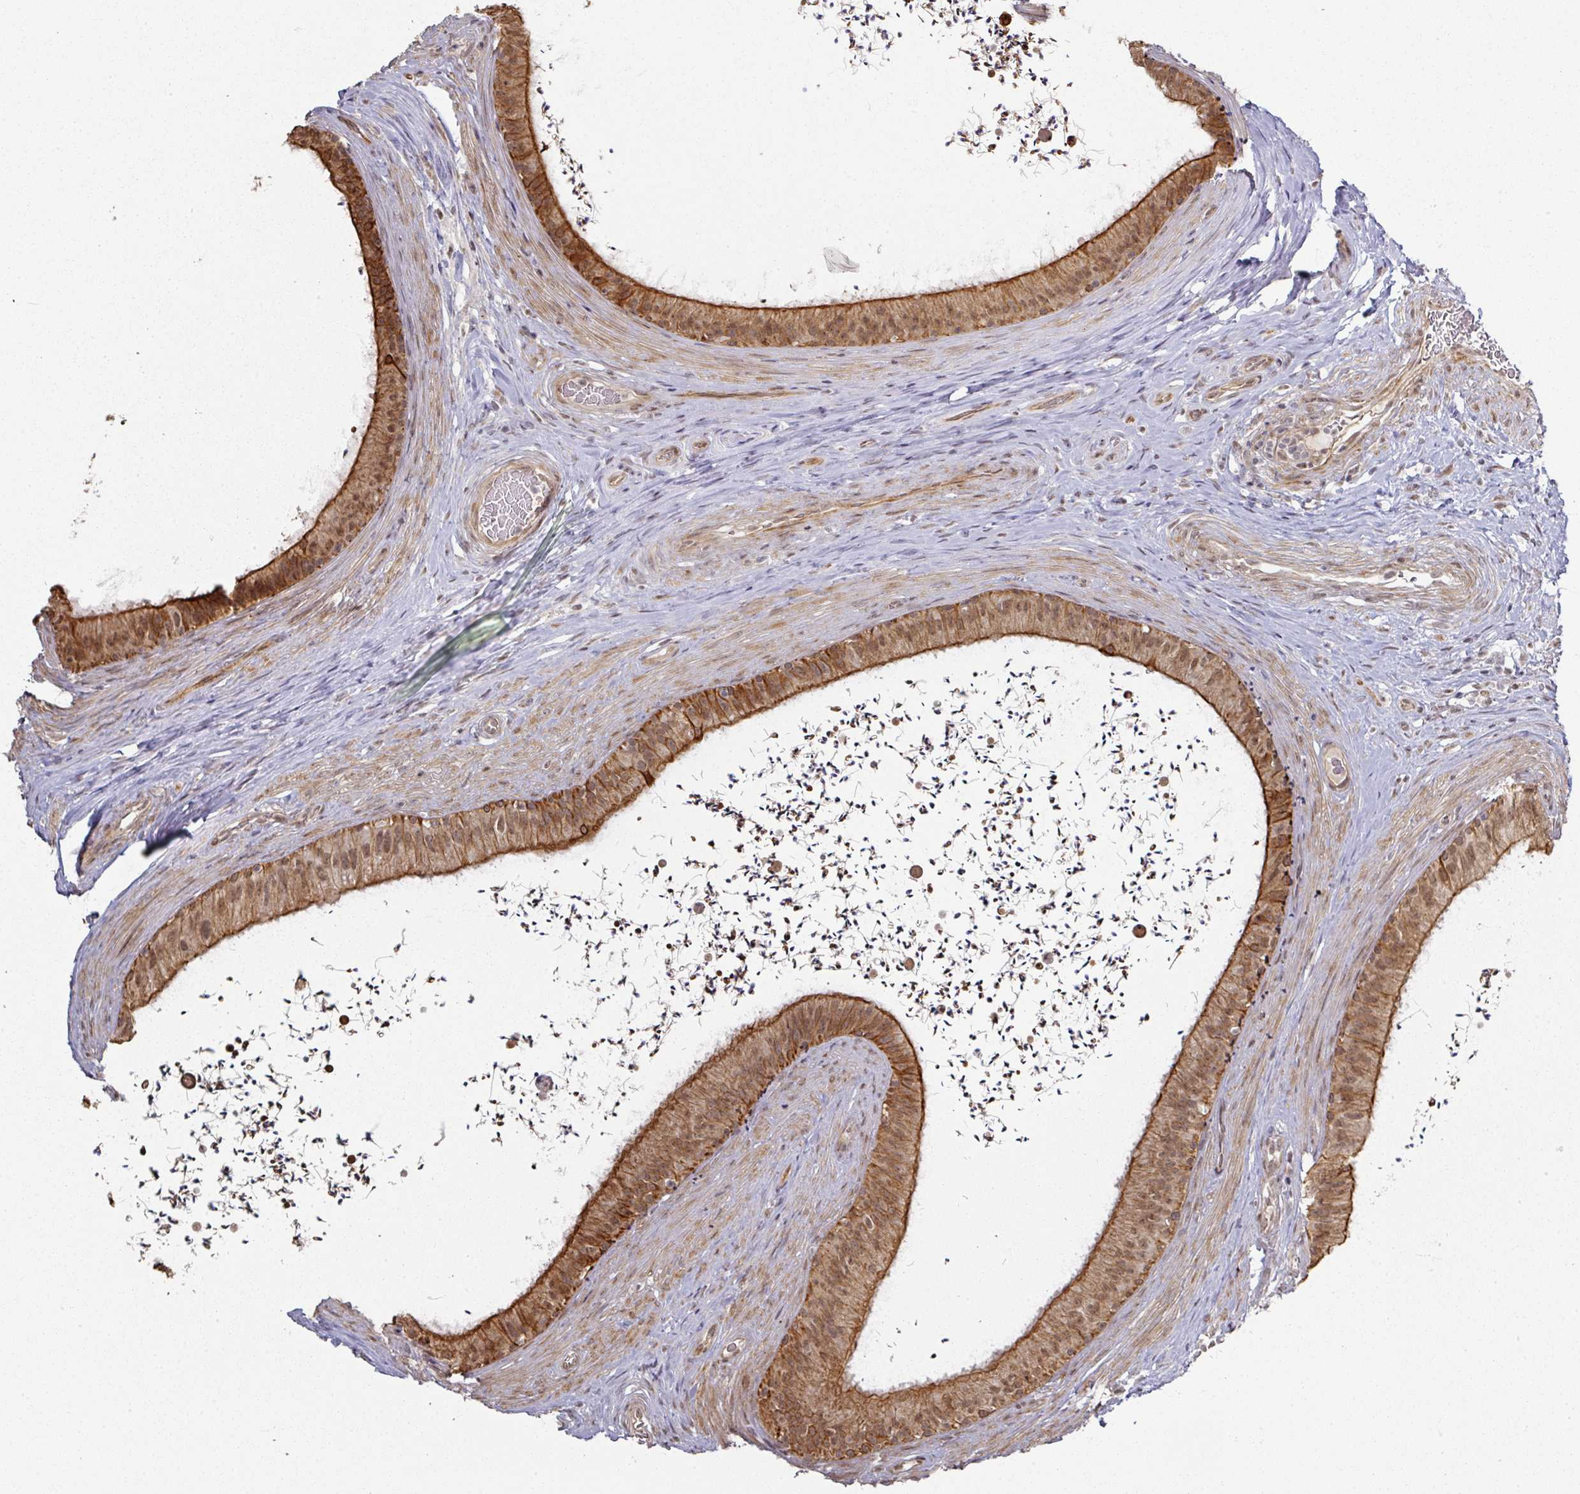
{"staining": {"intensity": "moderate", "quantity": ">75%", "location": "cytoplasmic/membranous,nuclear"}, "tissue": "epididymis", "cell_type": "Glandular cells", "image_type": "normal", "snomed": [{"axis": "morphology", "description": "Normal tissue, NOS"}, {"axis": "topography", "description": "Testis"}, {"axis": "topography", "description": "Epididymis"}], "caption": "Epididymis stained with a brown dye reveals moderate cytoplasmic/membranous,nuclear positive positivity in approximately >75% of glandular cells.", "gene": "GTF2H3", "patient": {"sex": "male", "age": 41}}